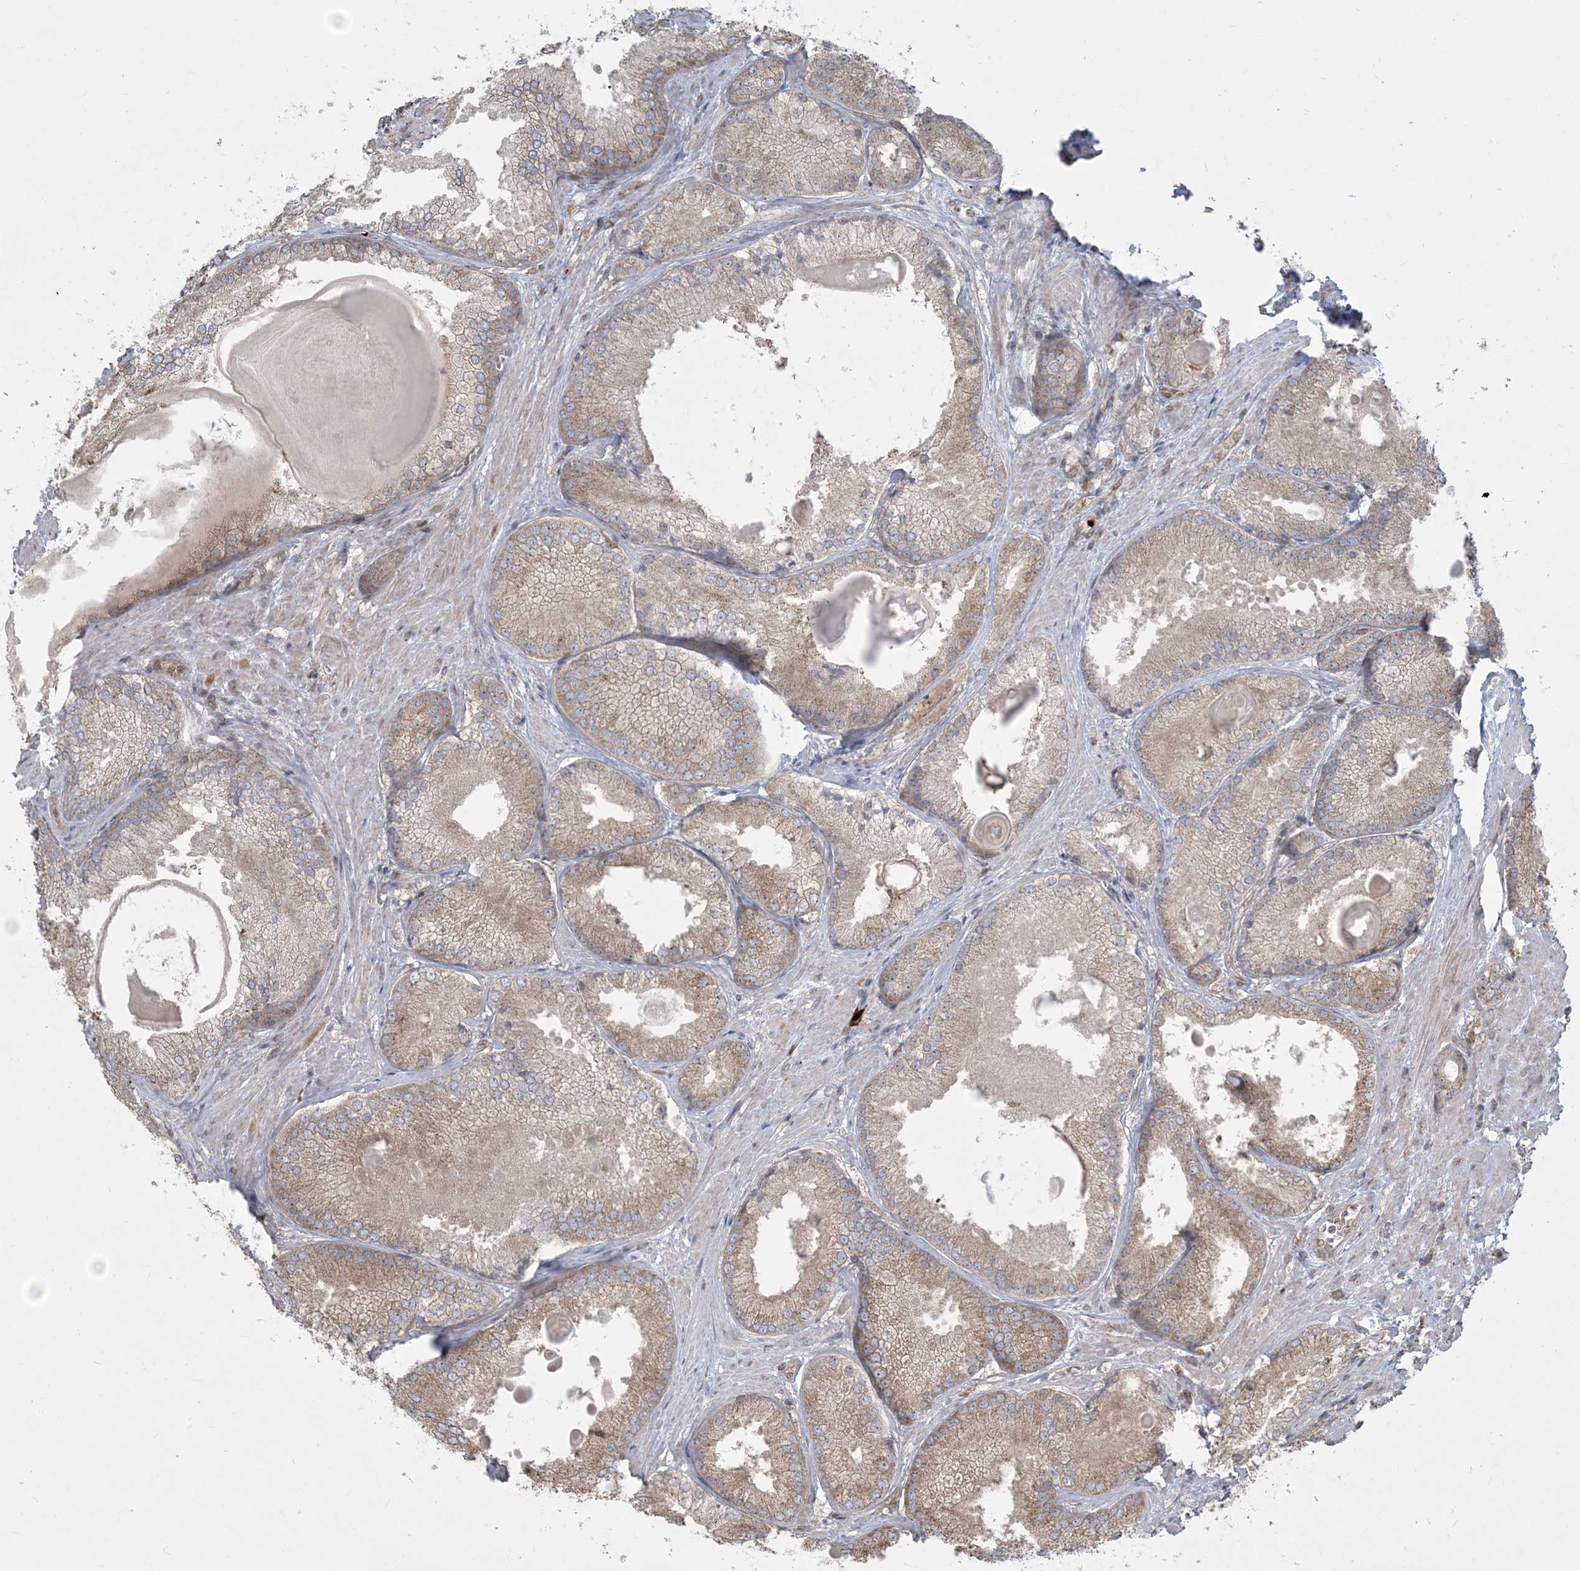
{"staining": {"intensity": "moderate", "quantity": "25%-75%", "location": "cytoplasmic/membranous"}, "tissue": "prostate cancer", "cell_type": "Tumor cells", "image_type": "cancer", "snomed": [{"axis": "morphology", "description": "Adenocarcinoma, High grade"}, {"axis": "topography", "description": "Prostate"}], "caption": "Human prostate adenocarcinoma (high-grade) stained with a brown dye shows moderate cytoplasmic/membranous positive positivity in about 25%-75% of tumor cells.", "gene": "ABCF3", "patient": {"sex": "male", "age": 66}}